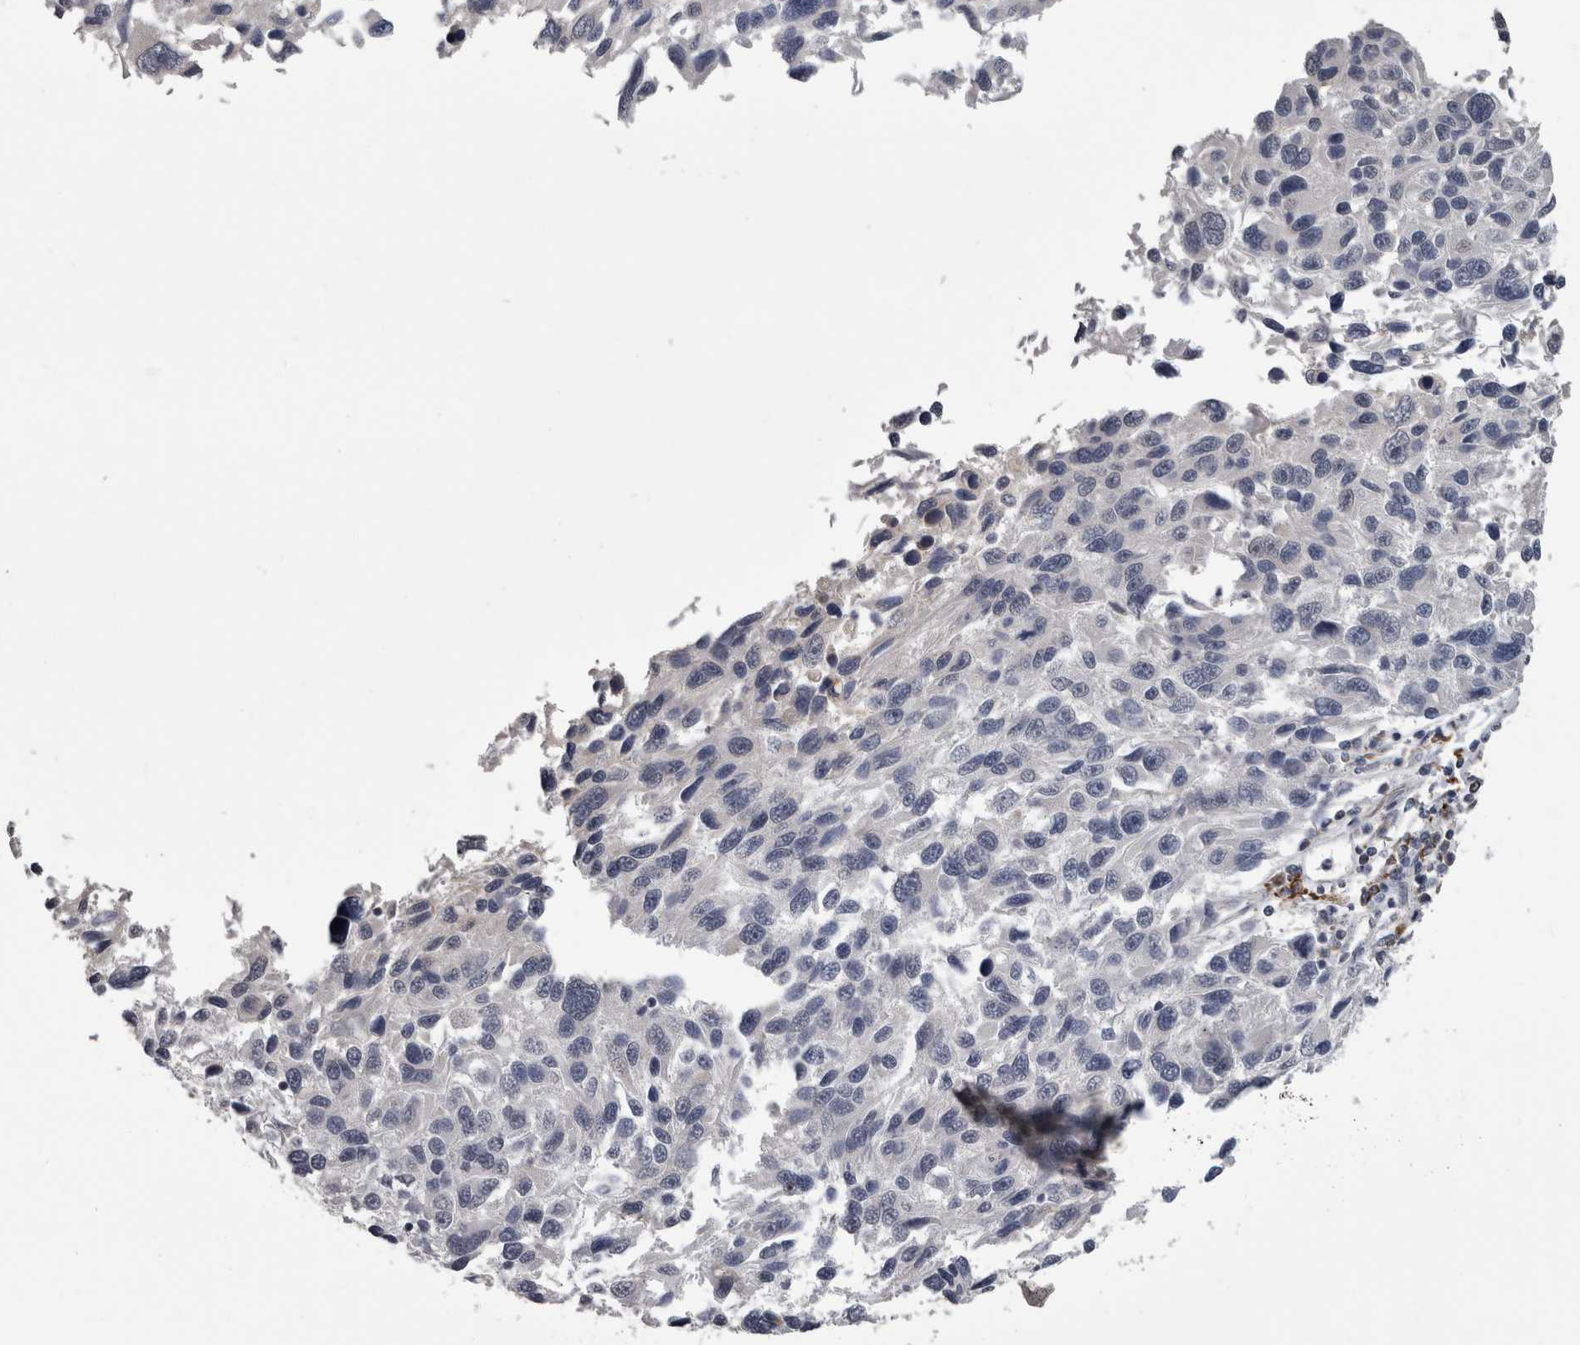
{"staining": {"intensity": "negative", "quantity": "none", "location": "none"}, "tissue": "melanoma", "cell_type": "Tumor cells", "image_type": "cancer", "snomed": [{"axis": "morphology", "description": "Malignant melanoma, NOS"}, {"axis": "topography", "description": "Skin"}], "caption": "High magnification brightfield microscopy of melanoma stained with DAB (3,3'-diaminobenzidine) (brown) and counterstained with hematoxylin (blue): tumor cells show no significant staining.", "gene": "NAAA", "patient": {"sex": "male", "age": 53}}